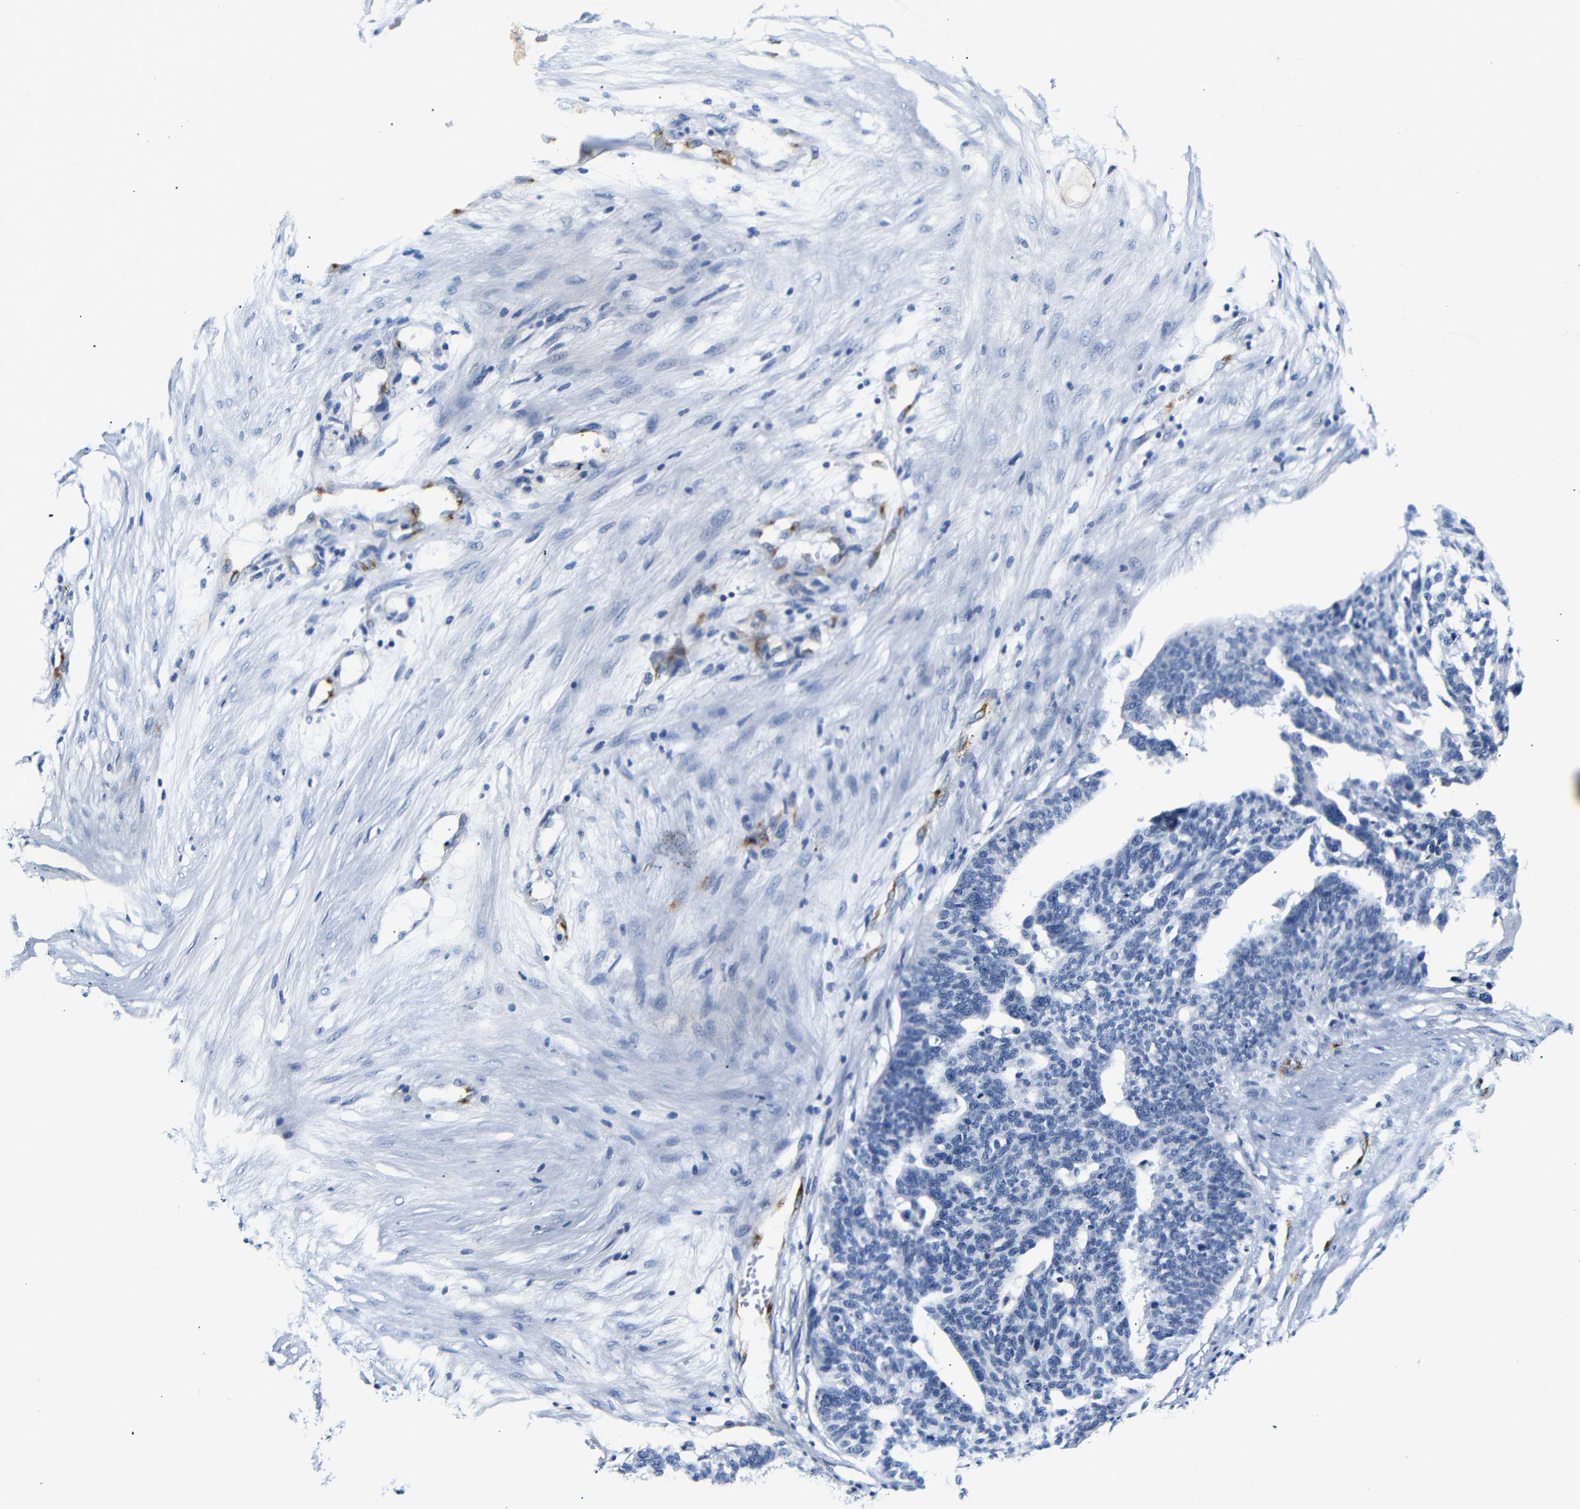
{"staining": {"intensity": "negative", "quantity": "none", "location": "none"}, "tissue": "ovarian cancer", "cell_type": "Tumor cells", "image_type": "cancer", "snomed": [{"axis": "morphology", "description": "Cystadenocarcinoma, serous, NOS"}, {"axis": "topography", "description": "Ovary"}], "caption": "Tumor cells show no significant protein staining in serous cystadenocarcinoma (ovarian).", "gene": "MUC4", "patient": {"sex": "female", "age": 59}}